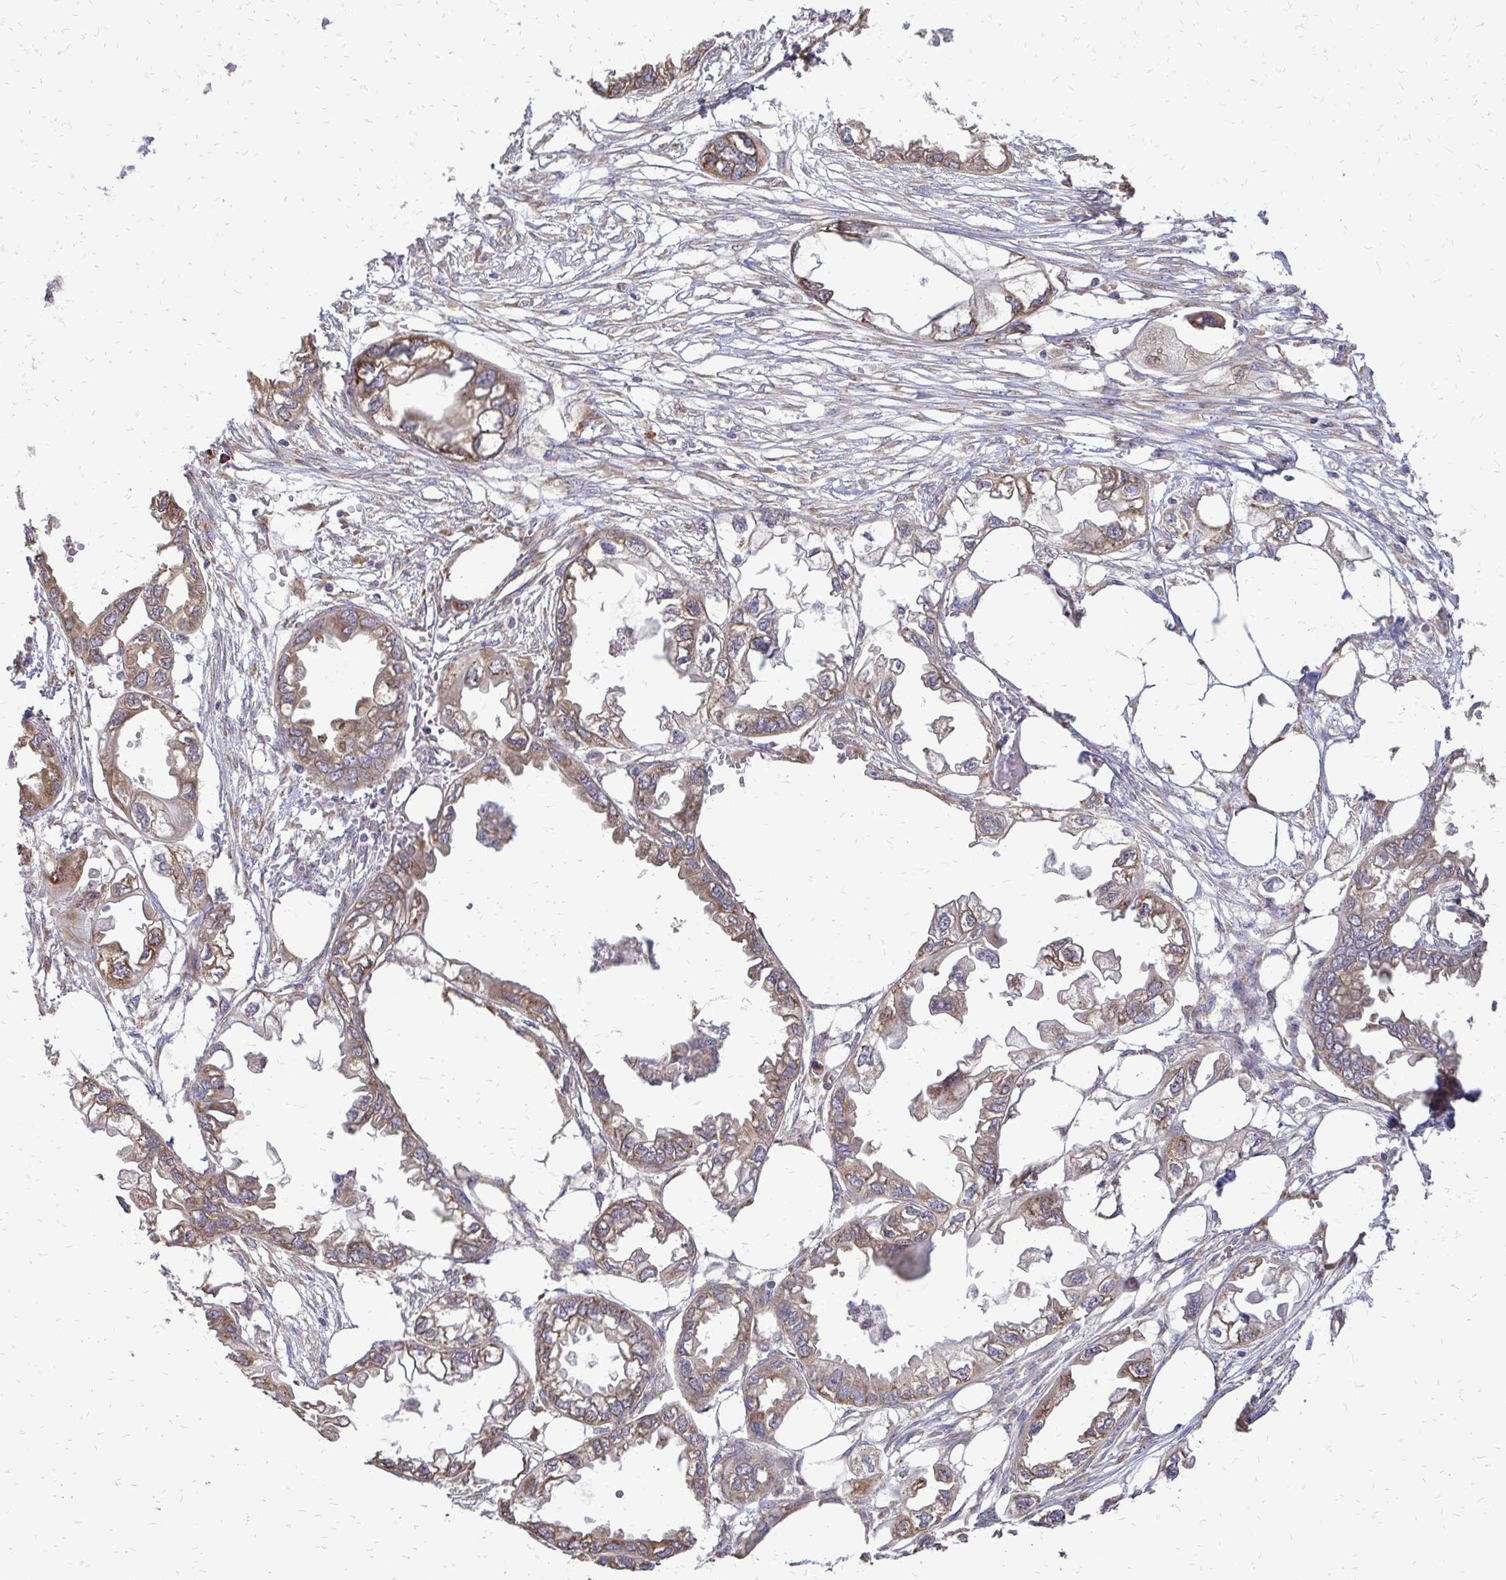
{"staining": {"intensity": "moderate", "quantity": ">75%", "location": "cytoplasmic/membranous"}, "tissue": "endometrial cancer", "cell_type": "Tumor cells", "image_type": "cancer", "snomed": [{"axis": "morphology", "description": "Adenocarcinoma, NOS"}, {"axis": "morphology", "description": "Adenocarcinoma, metastatic, NOS"}, {"axis": "topography", "description": "Adipose tissue"}, {"axis": "topography", "description": "Endometrium"}], "caption": "Immunohistochemical staining of human endometrial cancer (metastatic adenocarcinoma) displays medium levels of moderate cytoplasmic/membranous staining in about >75% of tumor cells.", "gene": "RPS3", "patient": {"sex": "female", "age": 67}}